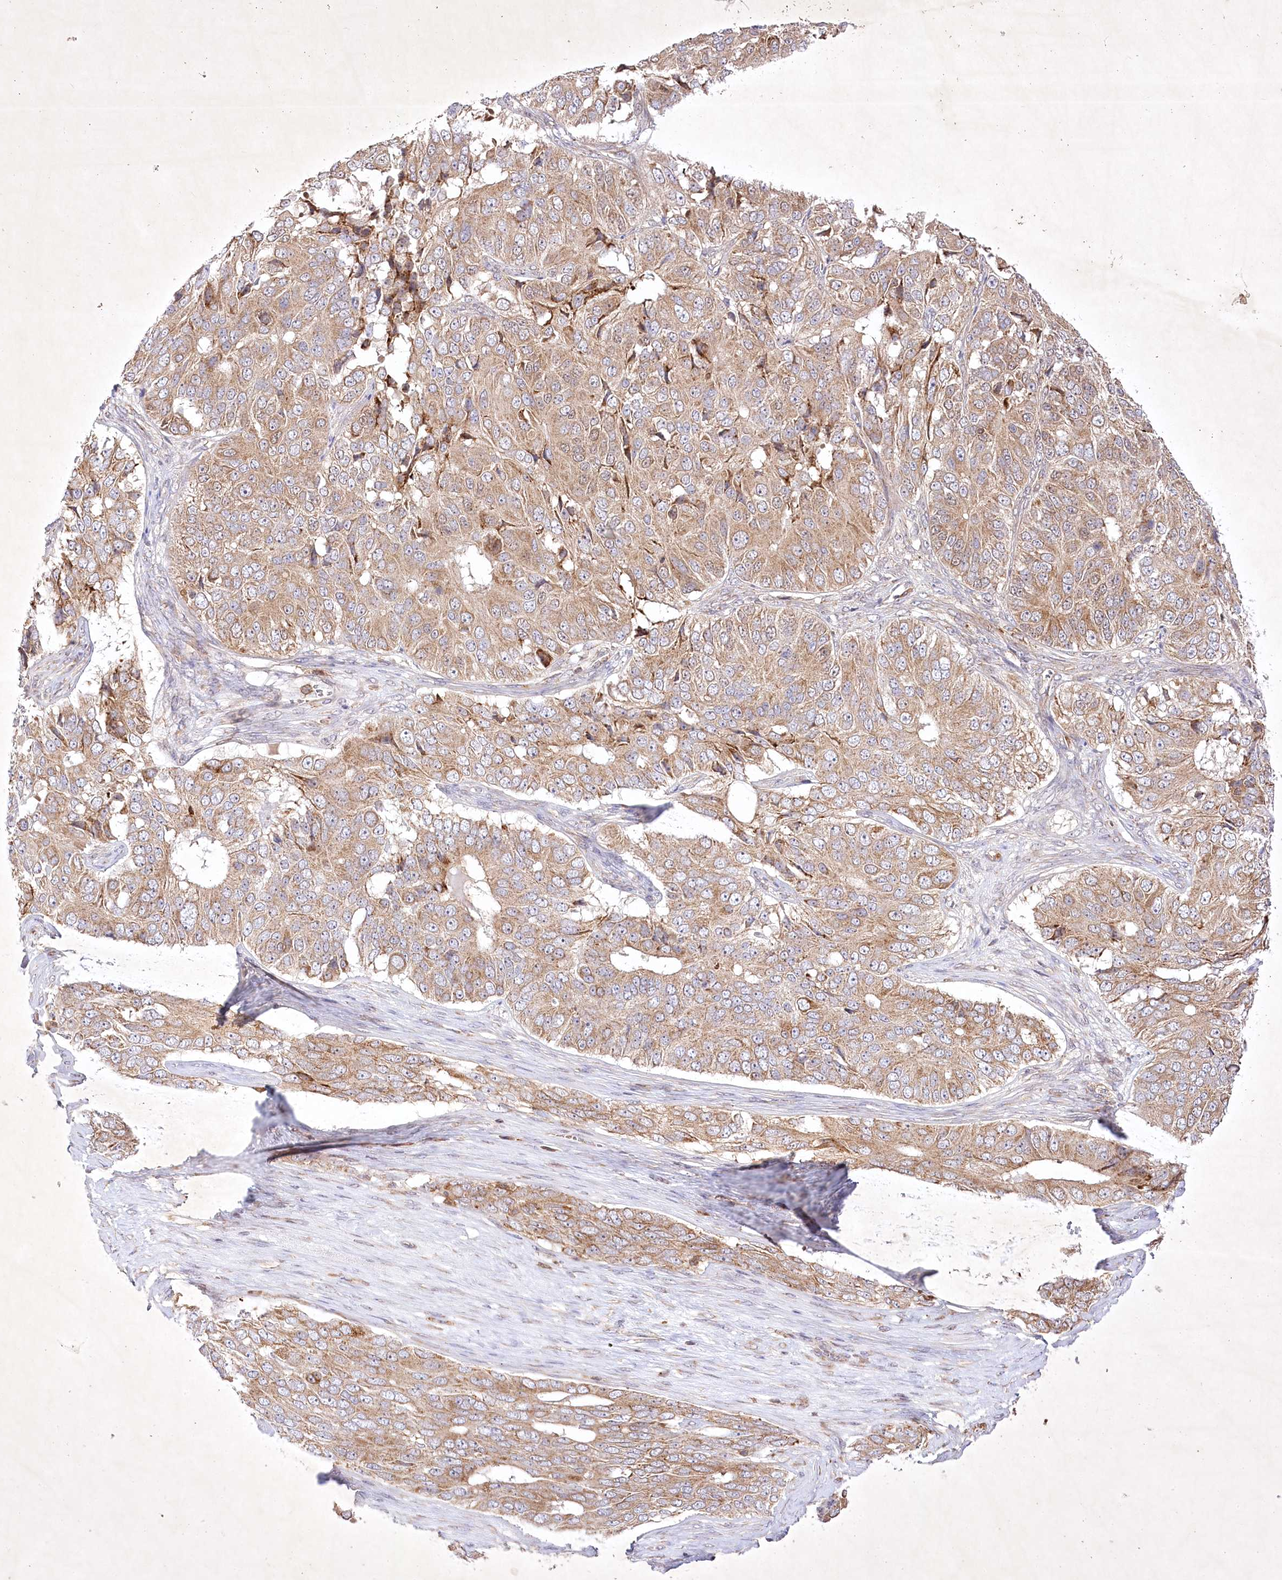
{"staining": {"intensity": "moderate", "quantity": ">75%", "location": "cytoplasmic/membranous"}, "tissue": "ovarian cancer", "cell_type": "Tumor cells", "image_type": "cancer", "snomed": [{"axis": "morphology", "description": "Carcinoma, endometroid"}, {"axis": "topography", "description": "Ovary"}], "caption": "A high-resolution photomicrograph shows immunohistochemistry (IHC) staining of endometroid carcinoma (ovarian), which displays moderate cytoplasmic/membranous staining in approximately >75% of tumor cells.", "gene": "OPA1", "patient": {"sex": "female", "age": 51}}